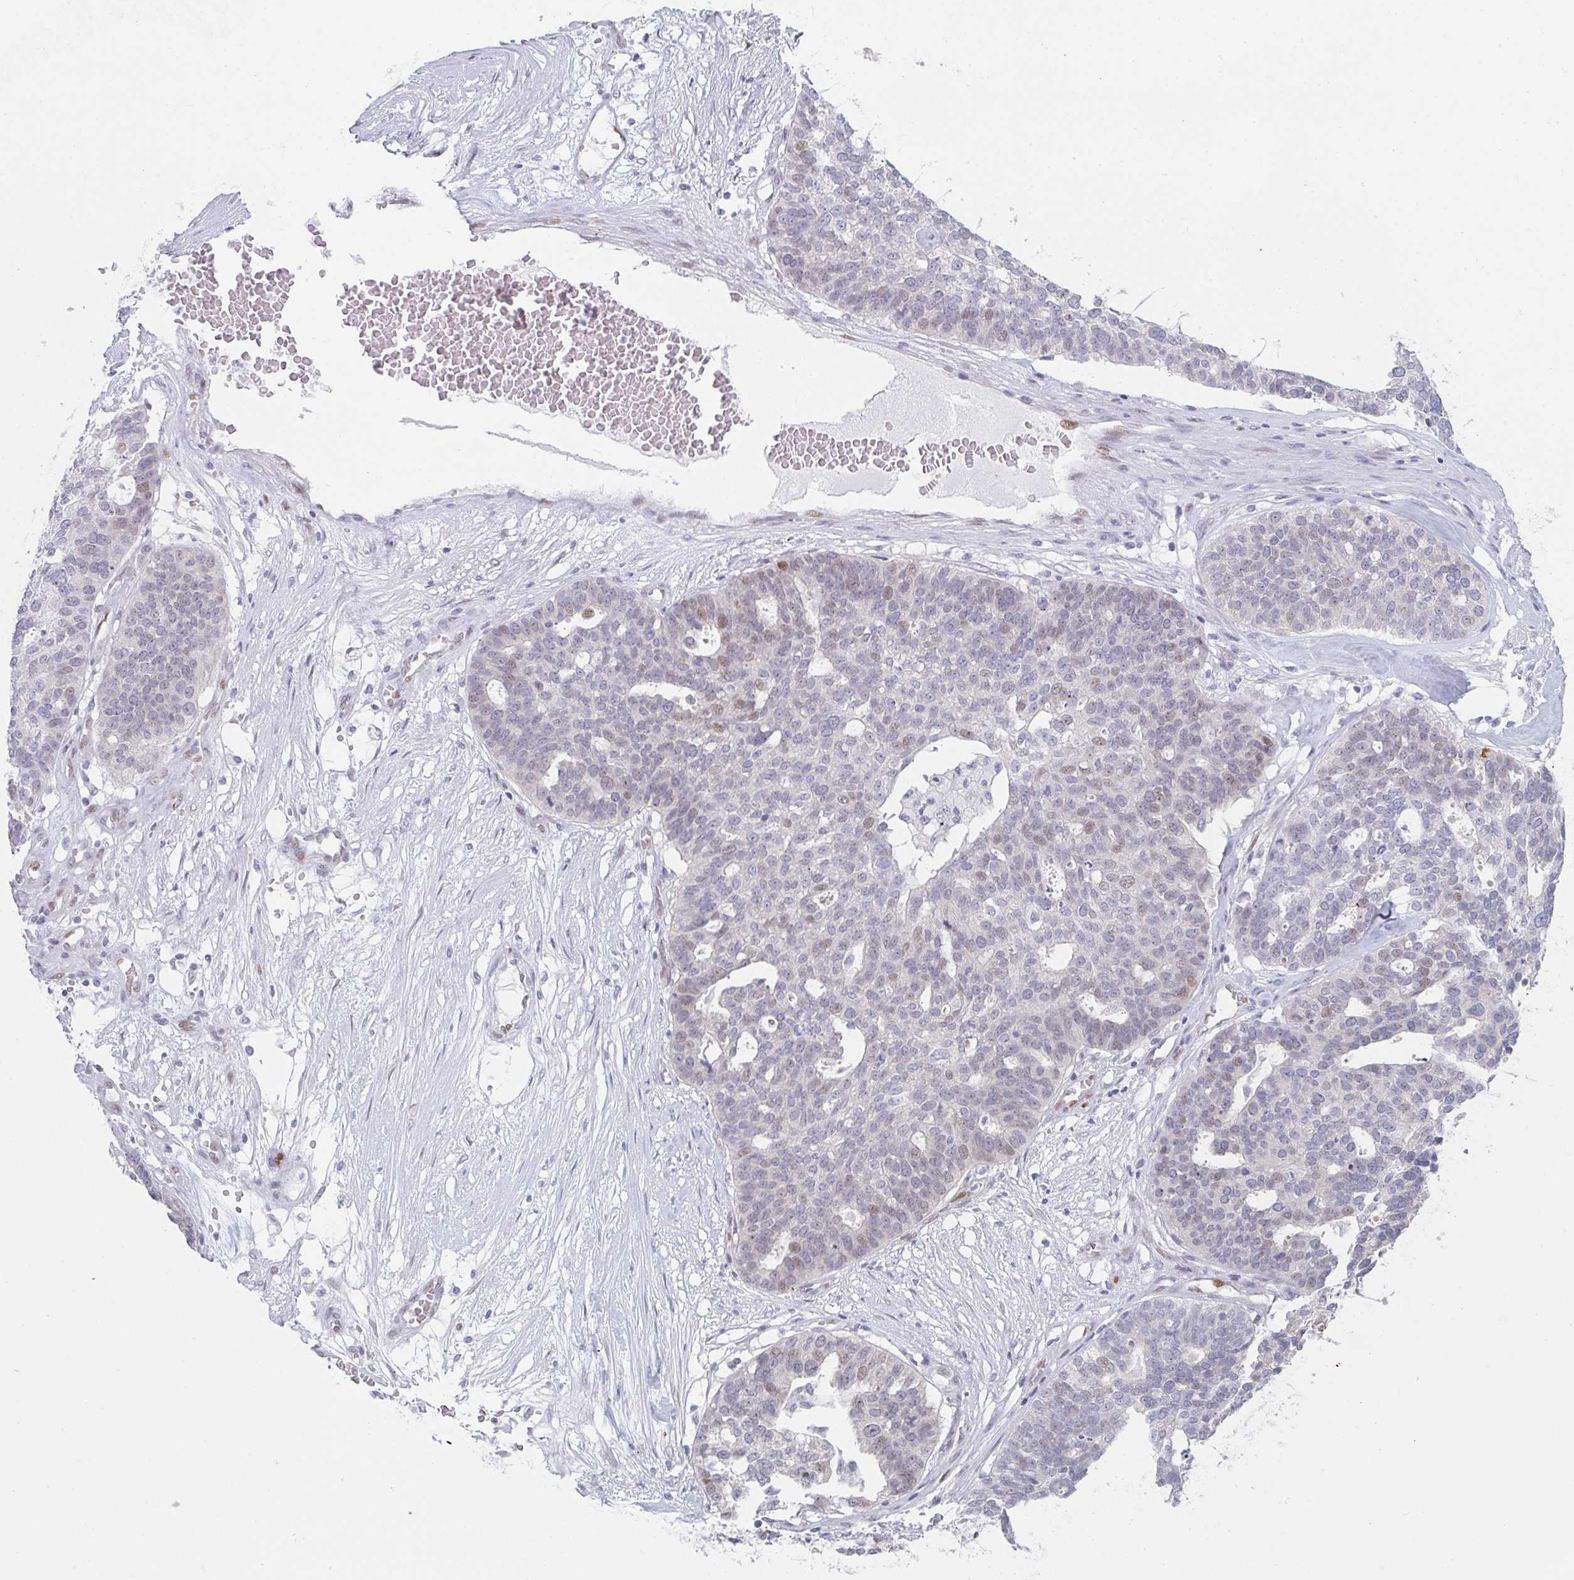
{"staining": {"intensity": "weak", "quantity": "25%-75%", "location": "nuclear"}, "tissue": "ovarian cancer", "cell_type": "Tumor cells", "image_type": "cancer", "snomed": [{"axis": "morphology", "description": "Cystadenocarcinoma, serous, NOS"}, {"axis": "topography", "description": "Ovary"}], "caption": "There is low levels of weak nuclear staining in tumor cells of ovarian cancer, as demonstrated by immunohistochemical staining (brown color).", "gene": "POU2AF2", "patient": {"sex": "female", "age": 59}}